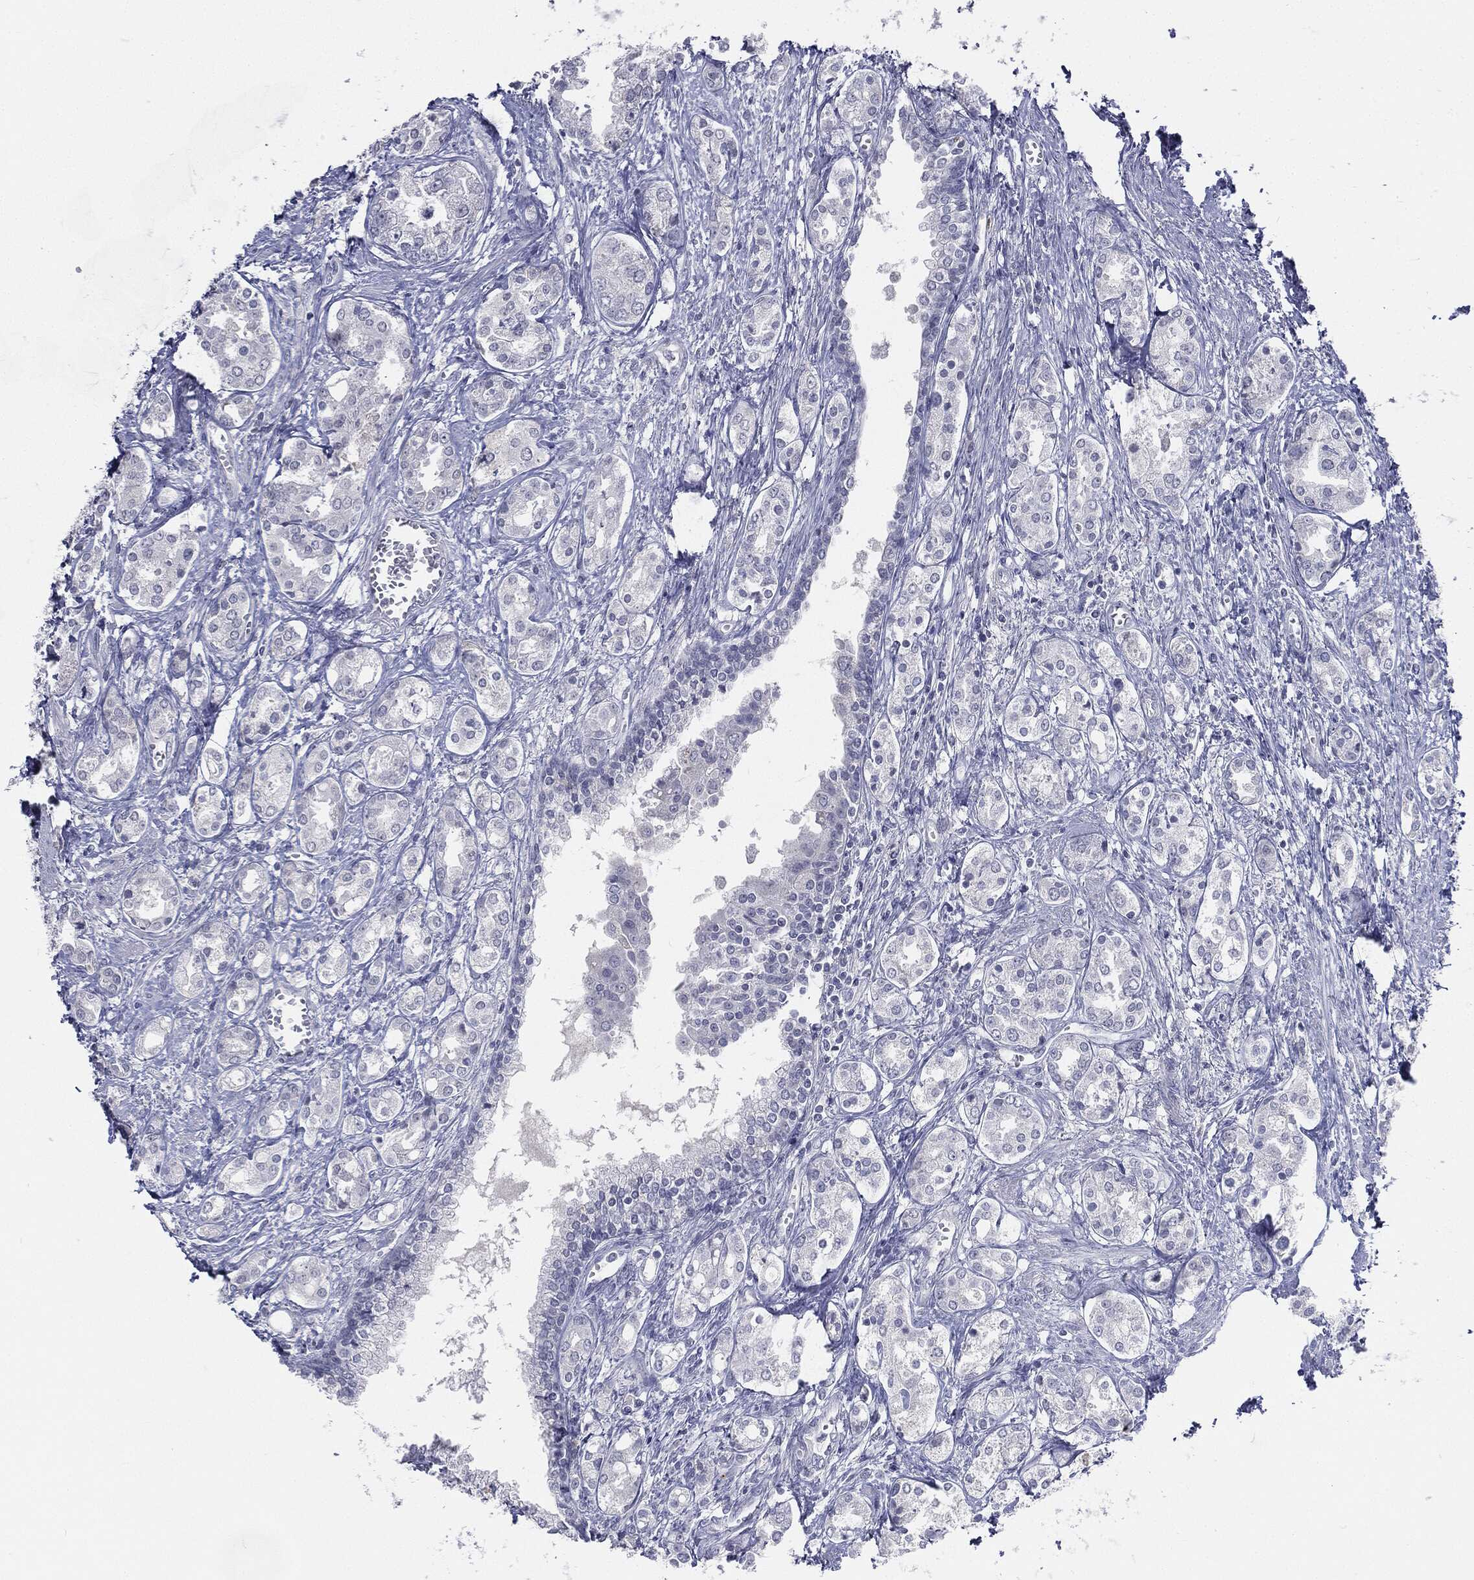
{"staining": {"intensity": "negative", "quantity": "none", "location": "none"}, "tissue": "prostate cancer", "cell_type": "Tumor cells", "image_type": "cancer", "snomed": [{"axis": "morphology", "description": "Adenocarcinoma, NOS"}, {"axis": "topography", "description": "Prostate and seminal vesicle, NOS"}, {"axis": "topography", "description": "Prostate"}], "caption": "This is an immunohistochemistry (IHC) histopathology image of prostate cancer. There is no positivity in tumor cells.", "gene": "CGB1", "patient": {"sex": "male", "age": 62}}